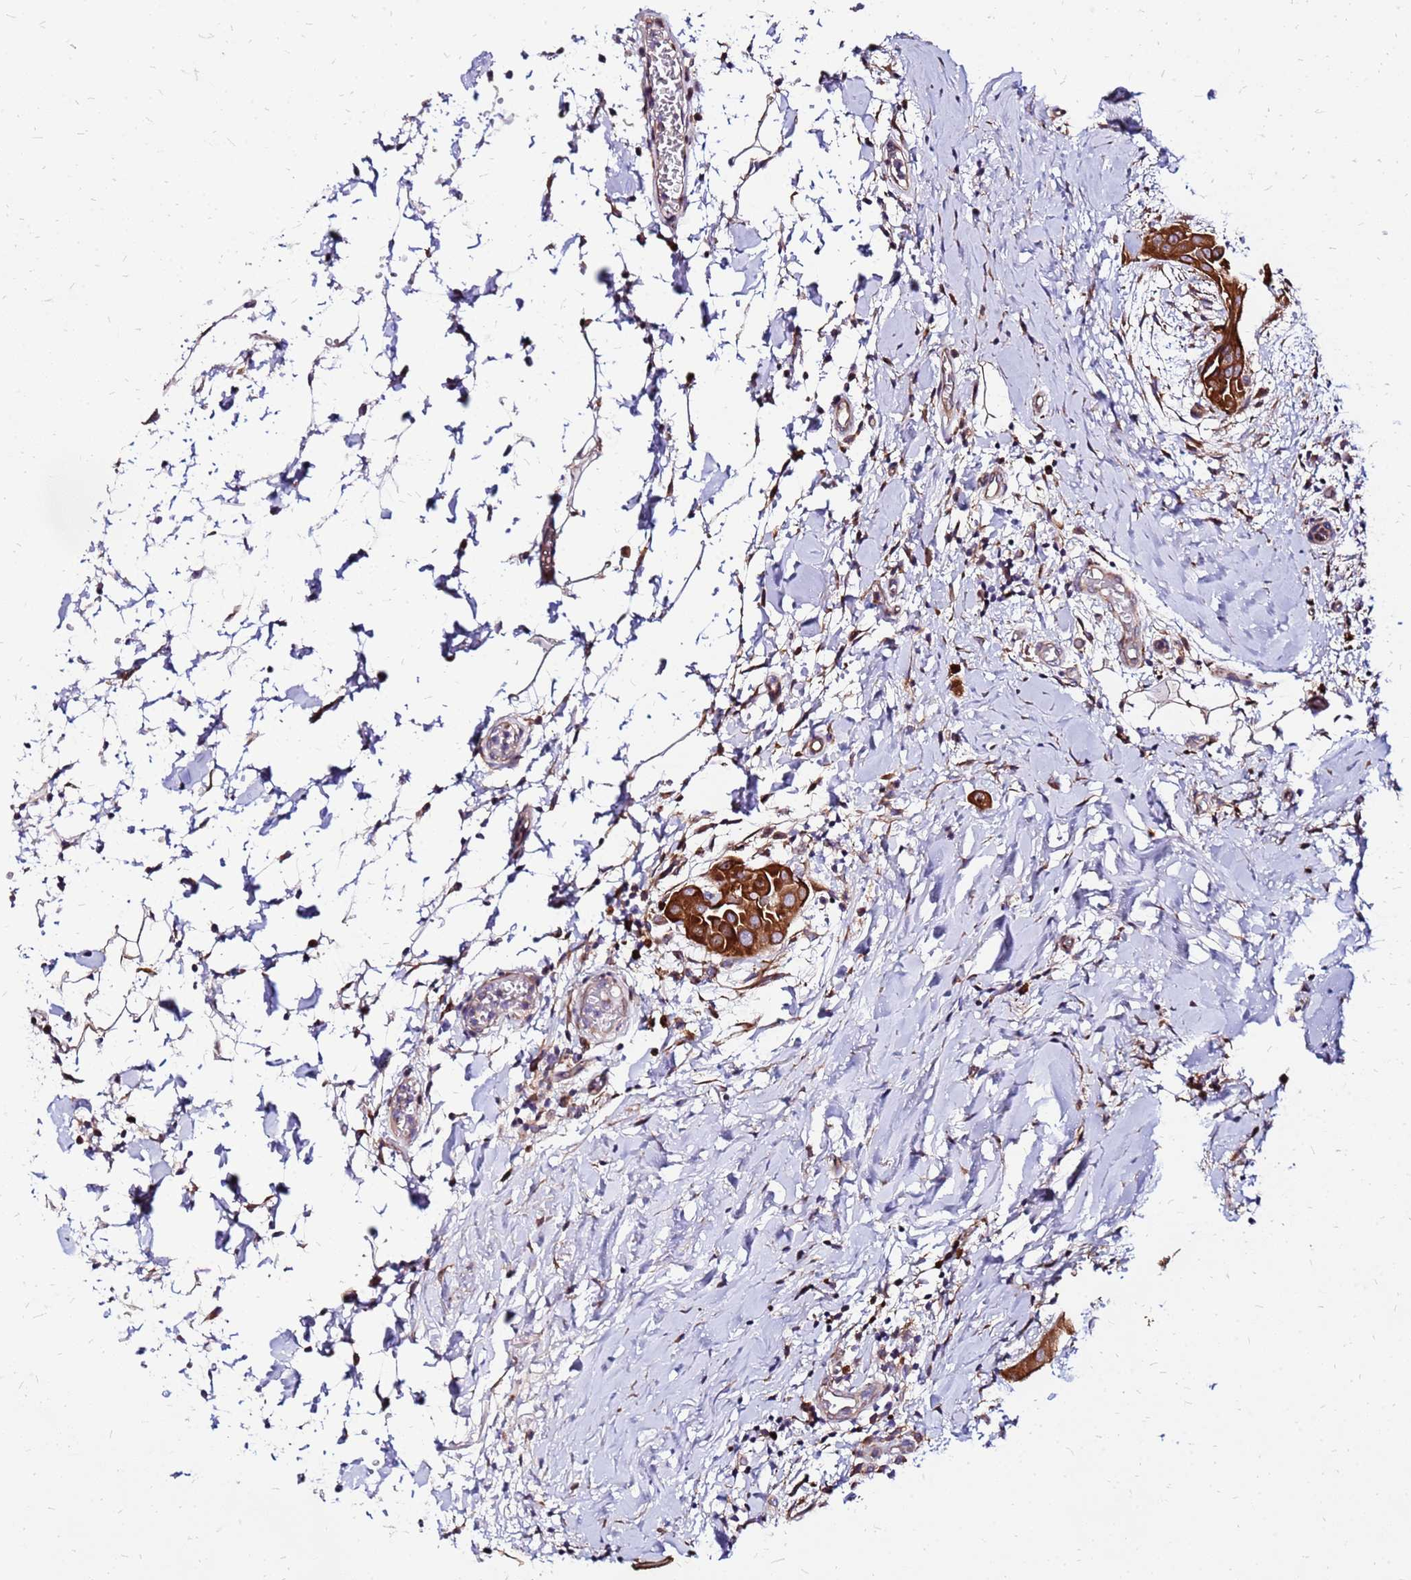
{"staining": {"intensity": "strong", "quantity": ">75%", "location": "cytoplasmic/membranous"}, "tissue": "thyroid cancer", "cell_type": "Tumor cells", "image_type": "cancer", "snomed": [{"axis": "morphology", "description": "Papillary adenocarcinoma, NOS"}, {"axis": "topography", "description": "Thyroid gland"}], "caption": "A photomicrograph of thyroid cancer (papillary adenocarcinoma) stained for a protein shows strong cytoplasmic/membranous brown staining in tumor cells.", "gene": "VMO1", "patient": {"sex": "male", "age": 33}}